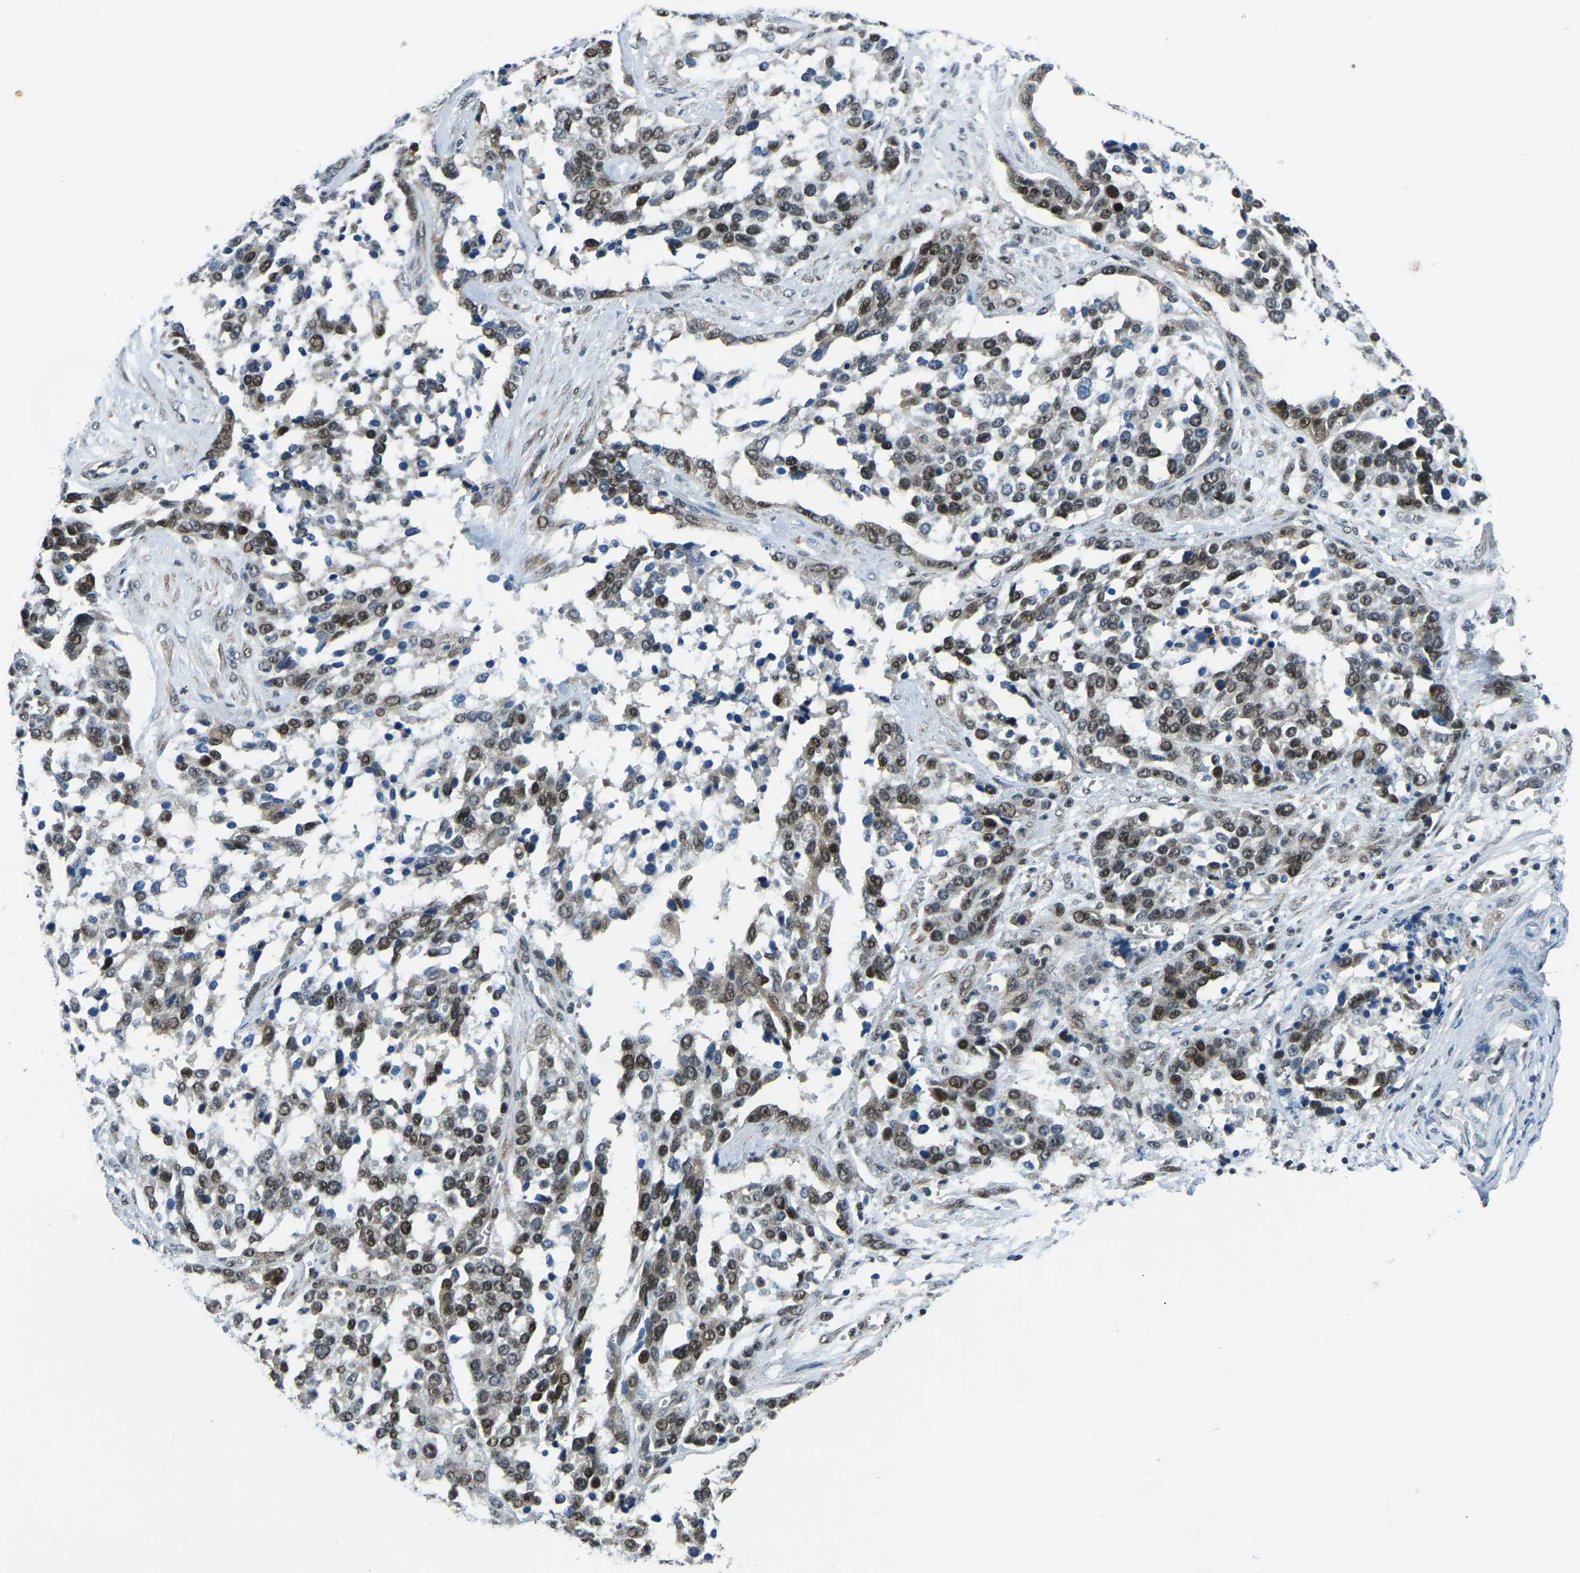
{"staining": {"intensity": "moderate", "quantity": ">75%", "location": "nuclear"}, "tissue": "ovarian cancer", "cell_type": "Tumor cells", "image_type": "cancer", "snomed": [{"axis": "morphology", "description": "Cystadenocarcinoma, serous, NOS"}, {"axis": "topography", "description": "Ovary"}], "caption": "Serous cystadenocarcinoma (ovarian) stained with a protein marker shows moderate staining in tumor cells.", "gene": "PRCC", "patient": {"sex": "female", "age": 44}}